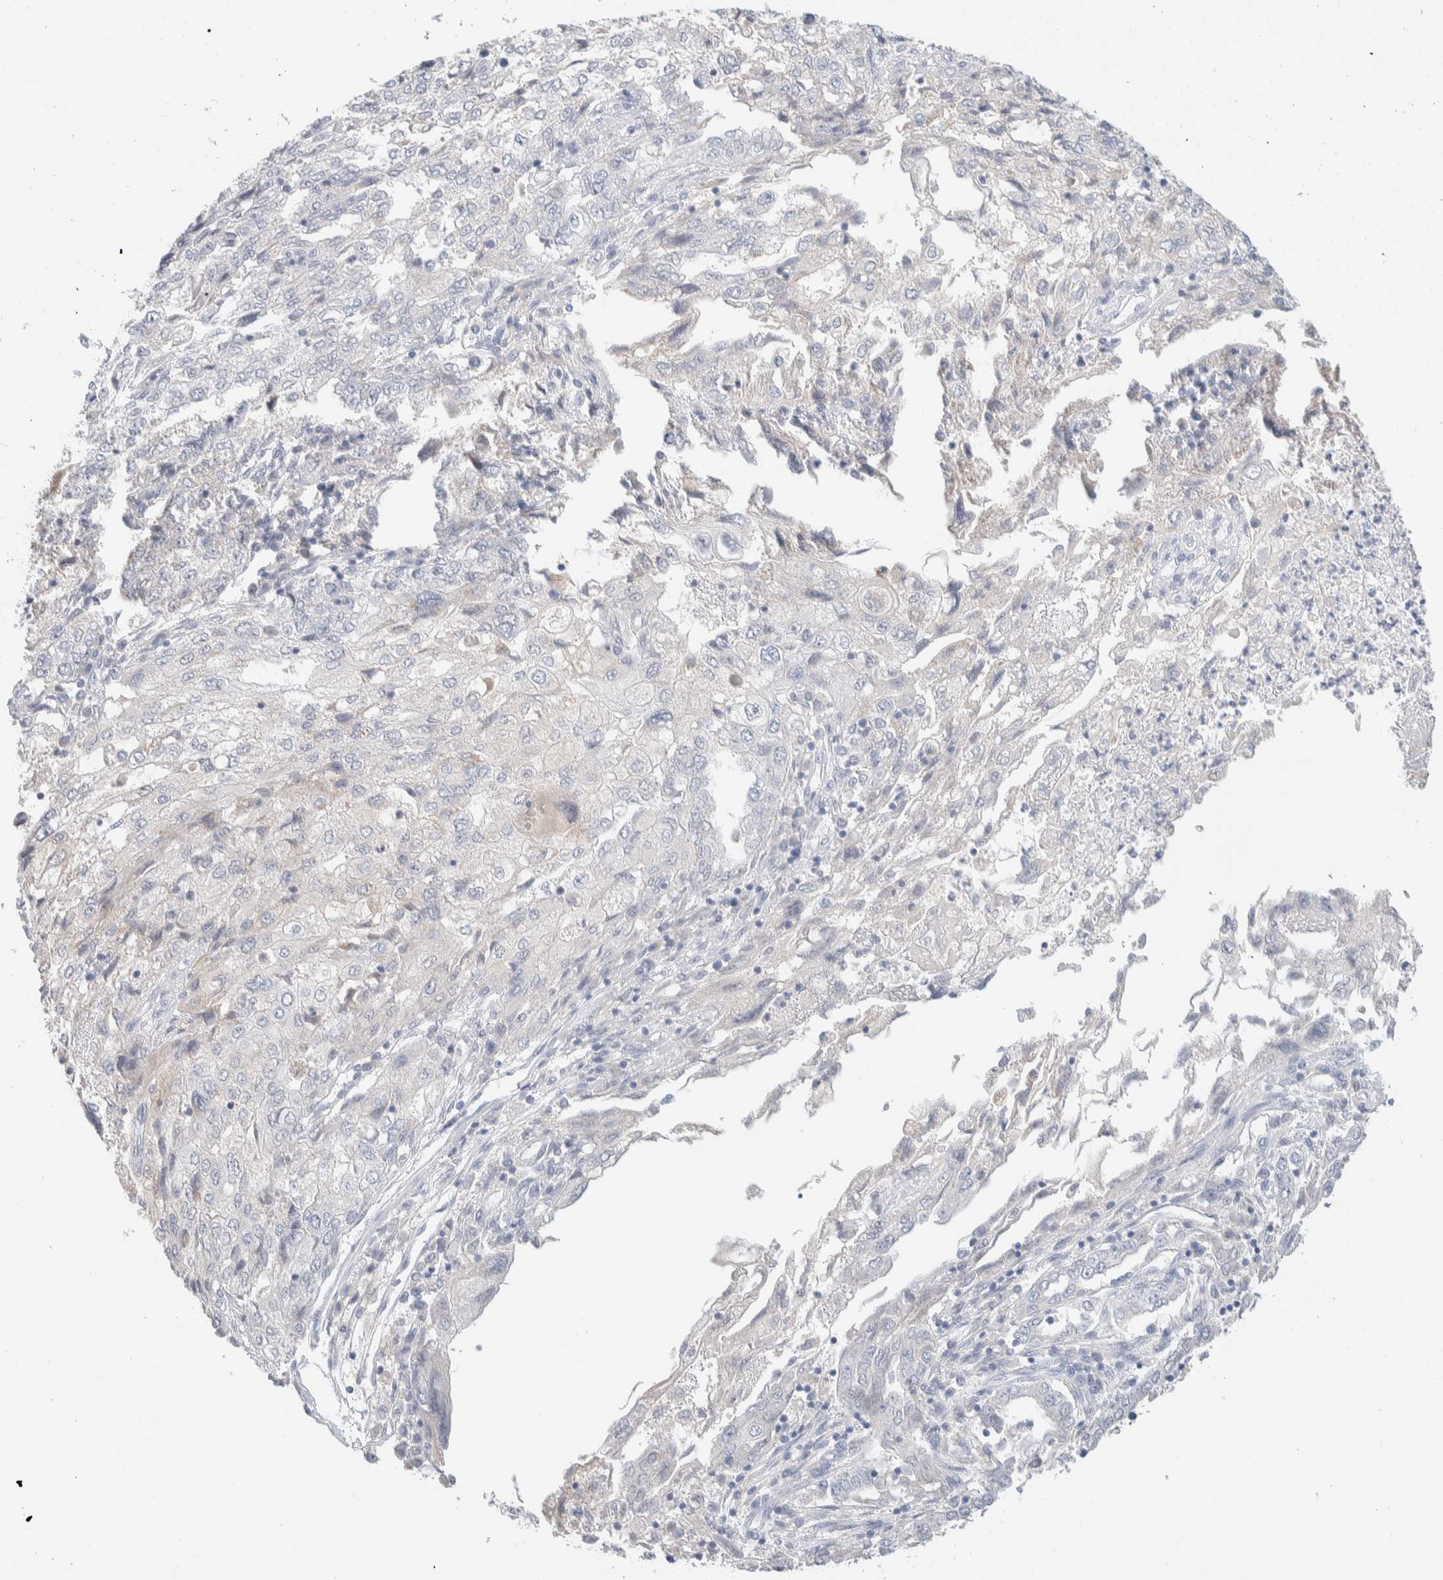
{"staining": {"intensity": "negative", "quantity": "none", "location": "none"}, "tissue": "endometrial cancer", "cell_type": "Tumor cells", "image_type": "cancer", "snomed": [{"axis": "morphology", "description": "Adenocarcinoma, NOS"}, {"axis": "topography", "description": "Endometrium"}], "caption": "High magnification brightfield microscopy of endometrial adenocarcinoma stained with DAB (brown) and counterstained with hematoxylin (blue): tumor cells show no significant expression.", "gene": "RIDA", "patient": {"sex": "female", "age": 49}}